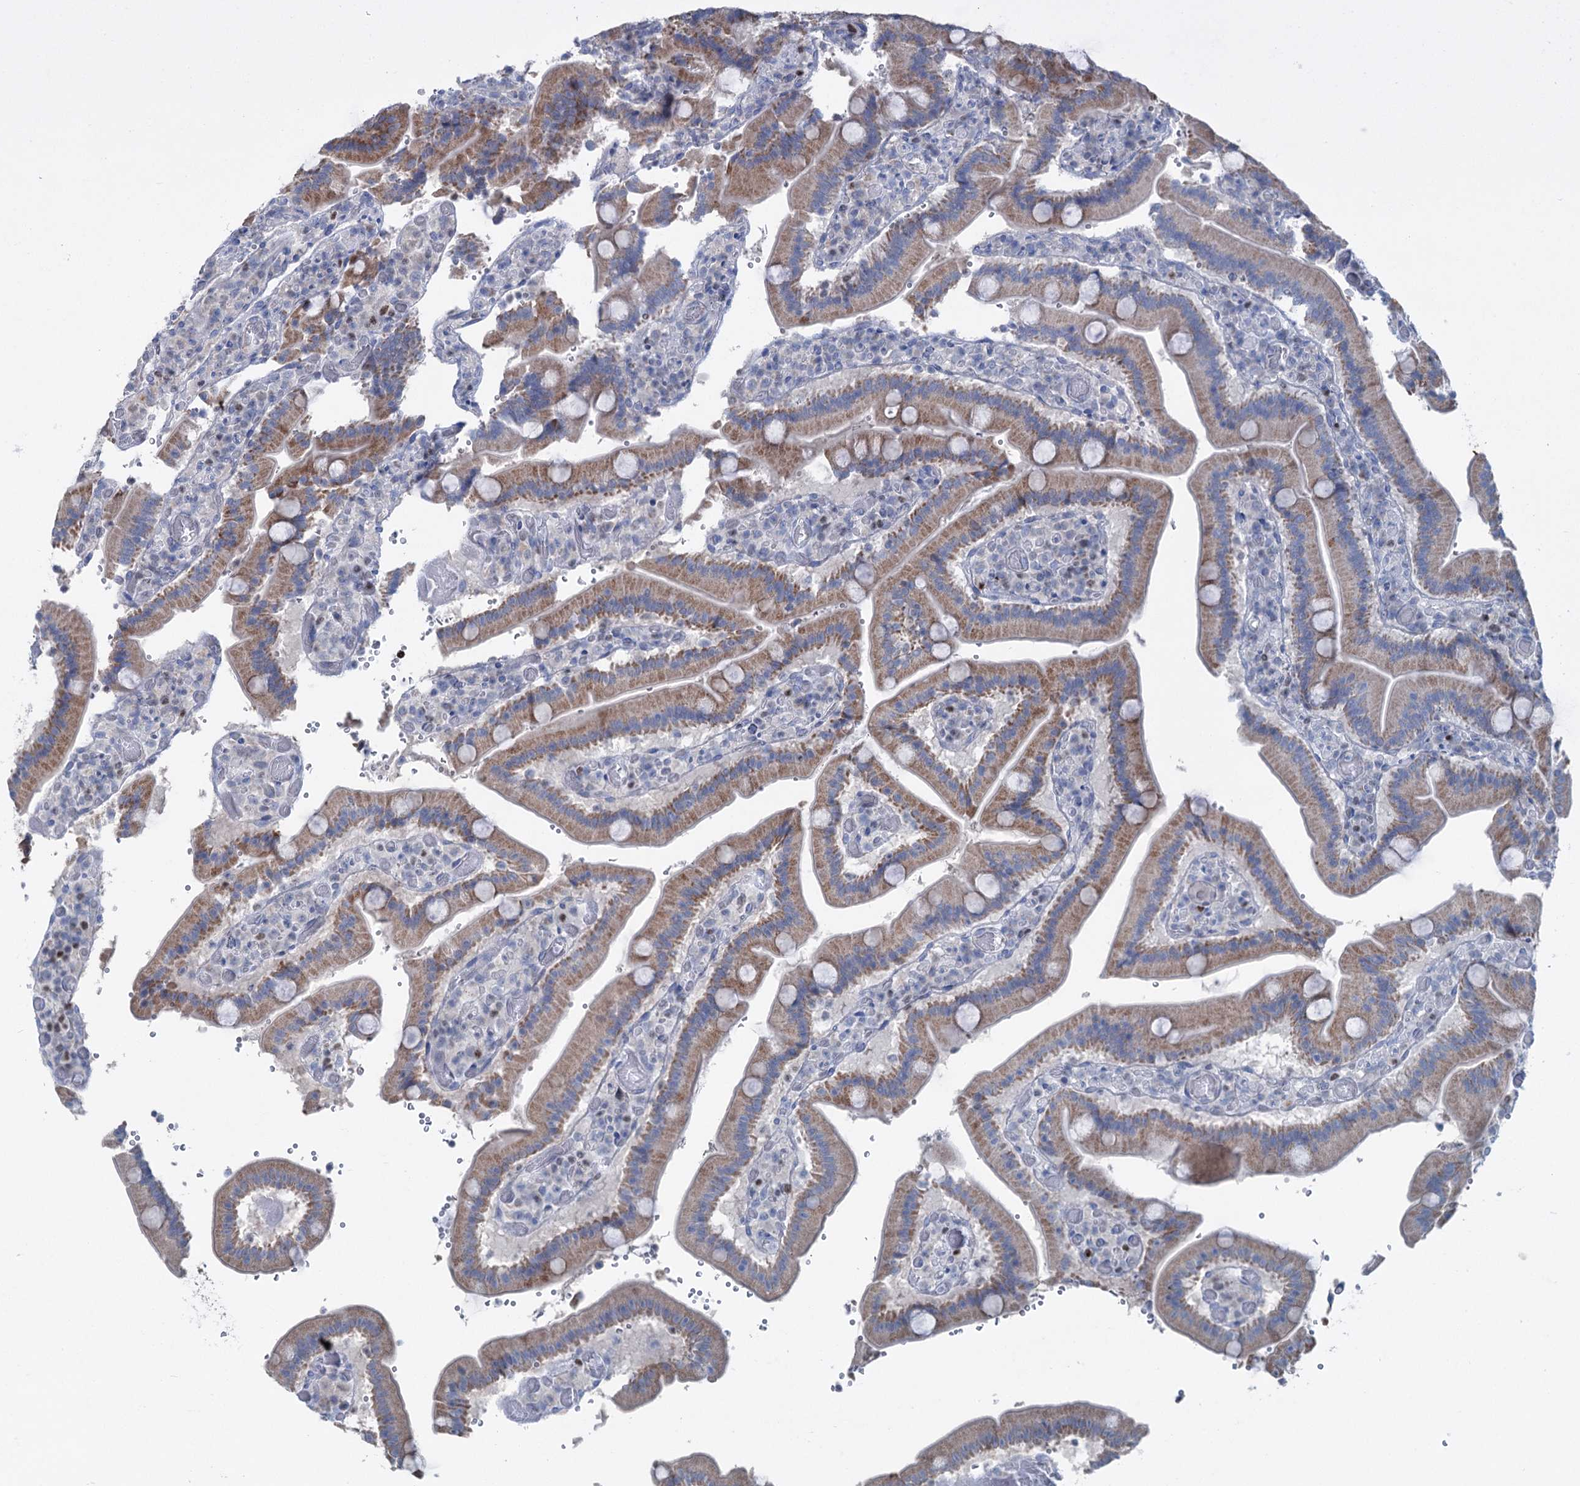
{"staining": {"intensity": "moderate", "quantity": ">75%", "location": "cytoplasmic/membranous"}, "tissue": "duodenum", "cell_type": "Glandular cells", "image_type": "normal", "snomed": [{"axis": "morphology", "description": "Normal tissue, NOS"}, {"axis": "topography", "description": "Duodenum"}], "caption": "IHC of unremarkable duodenum exhibits medium levels of moderate cytoplasmic/membranous staining in approximately >75% of glandular cells. (IHC, brightfield microscopy, high magnification).", "gene": "ELP4", "patient": {"sex": "female", "age": 62}}